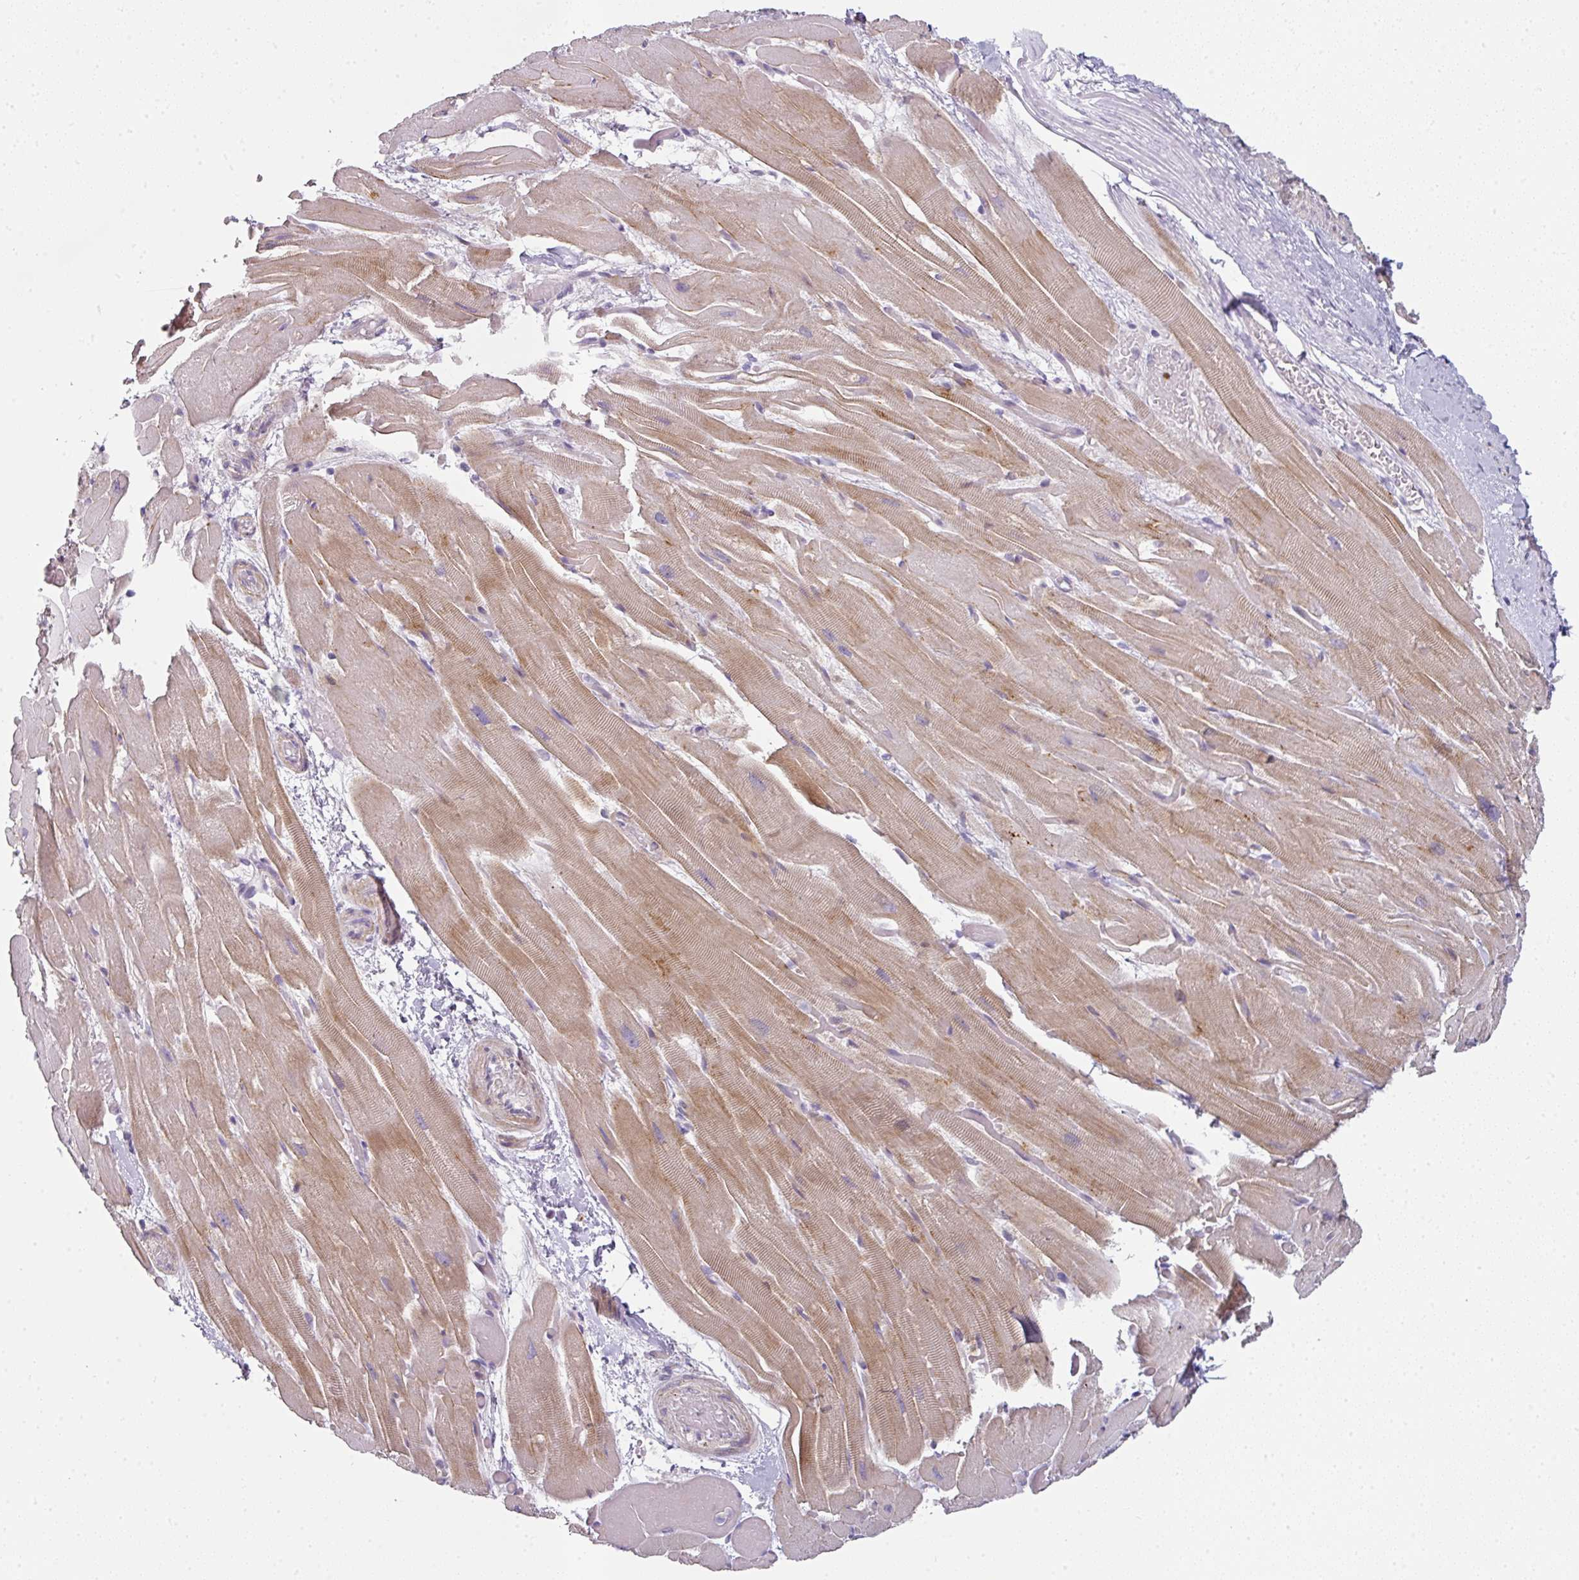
{"staining": {"intensity": "moderate", "quantity": "25%-75%", "location": "cytoplasmic/membranous"}, "tissue": "heart muscle", "cell_type": "Cardiomyocytes", "image_type": "normal", "snomed": [{"axis": "morphology", "description": "Normal tissue, NOS"}, {"axis": "topography", "description": "Heart"}], "caption": "Moderate cytoplasmic/membranous protein positivity is identified in about 25%-75% of cardiomyocytes in heart muscle. (brown staining indicates protein expression, while blue staining denotes nuclei).", "gene": "FHAD1", "patient": {"sex": "male", "age": 37}}